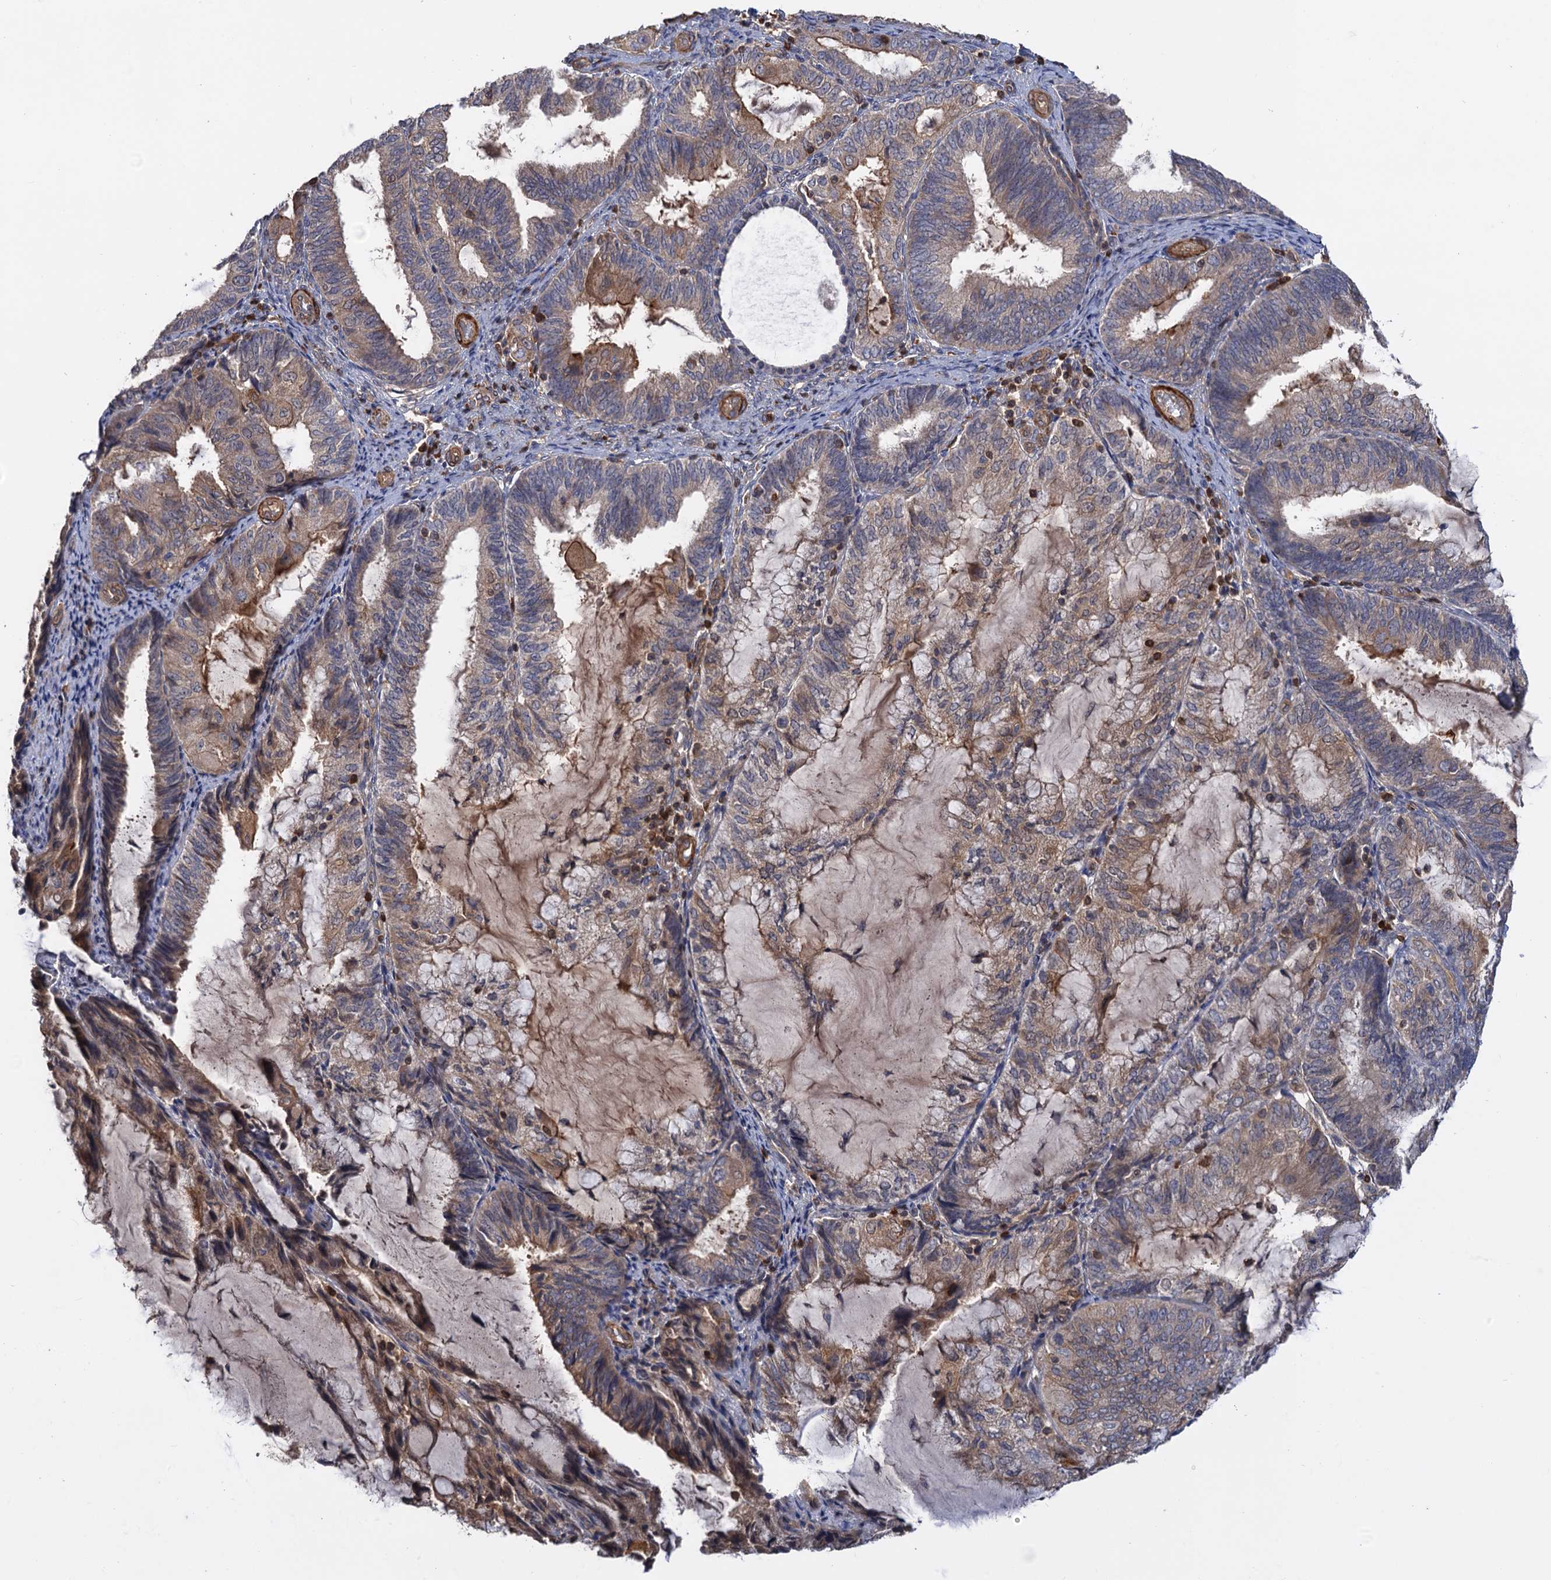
{"staining": {"intensity": "moderate", "quantity": "25%-75%", "location": "cytoplasmic/membranous"}, "tissue": "endometrial cancer", "cell_type": "Tumor cells", "image_type": "cancer", "snomed": [{"axis": "morphology", "description": "Adenocarcinoma, NOS"}, {"axis": "topography", "description": "Endometrium"}], "caption": "Approximately 25%-75% of tumor cells in human adenocarcinoma (endometrial) reveal moderate cytoplasmic/membranous protein expression as visualized by brown immunohistochemical staining.", "gene": "DGKA", "patient": {"sex": "female", "age": 81}}